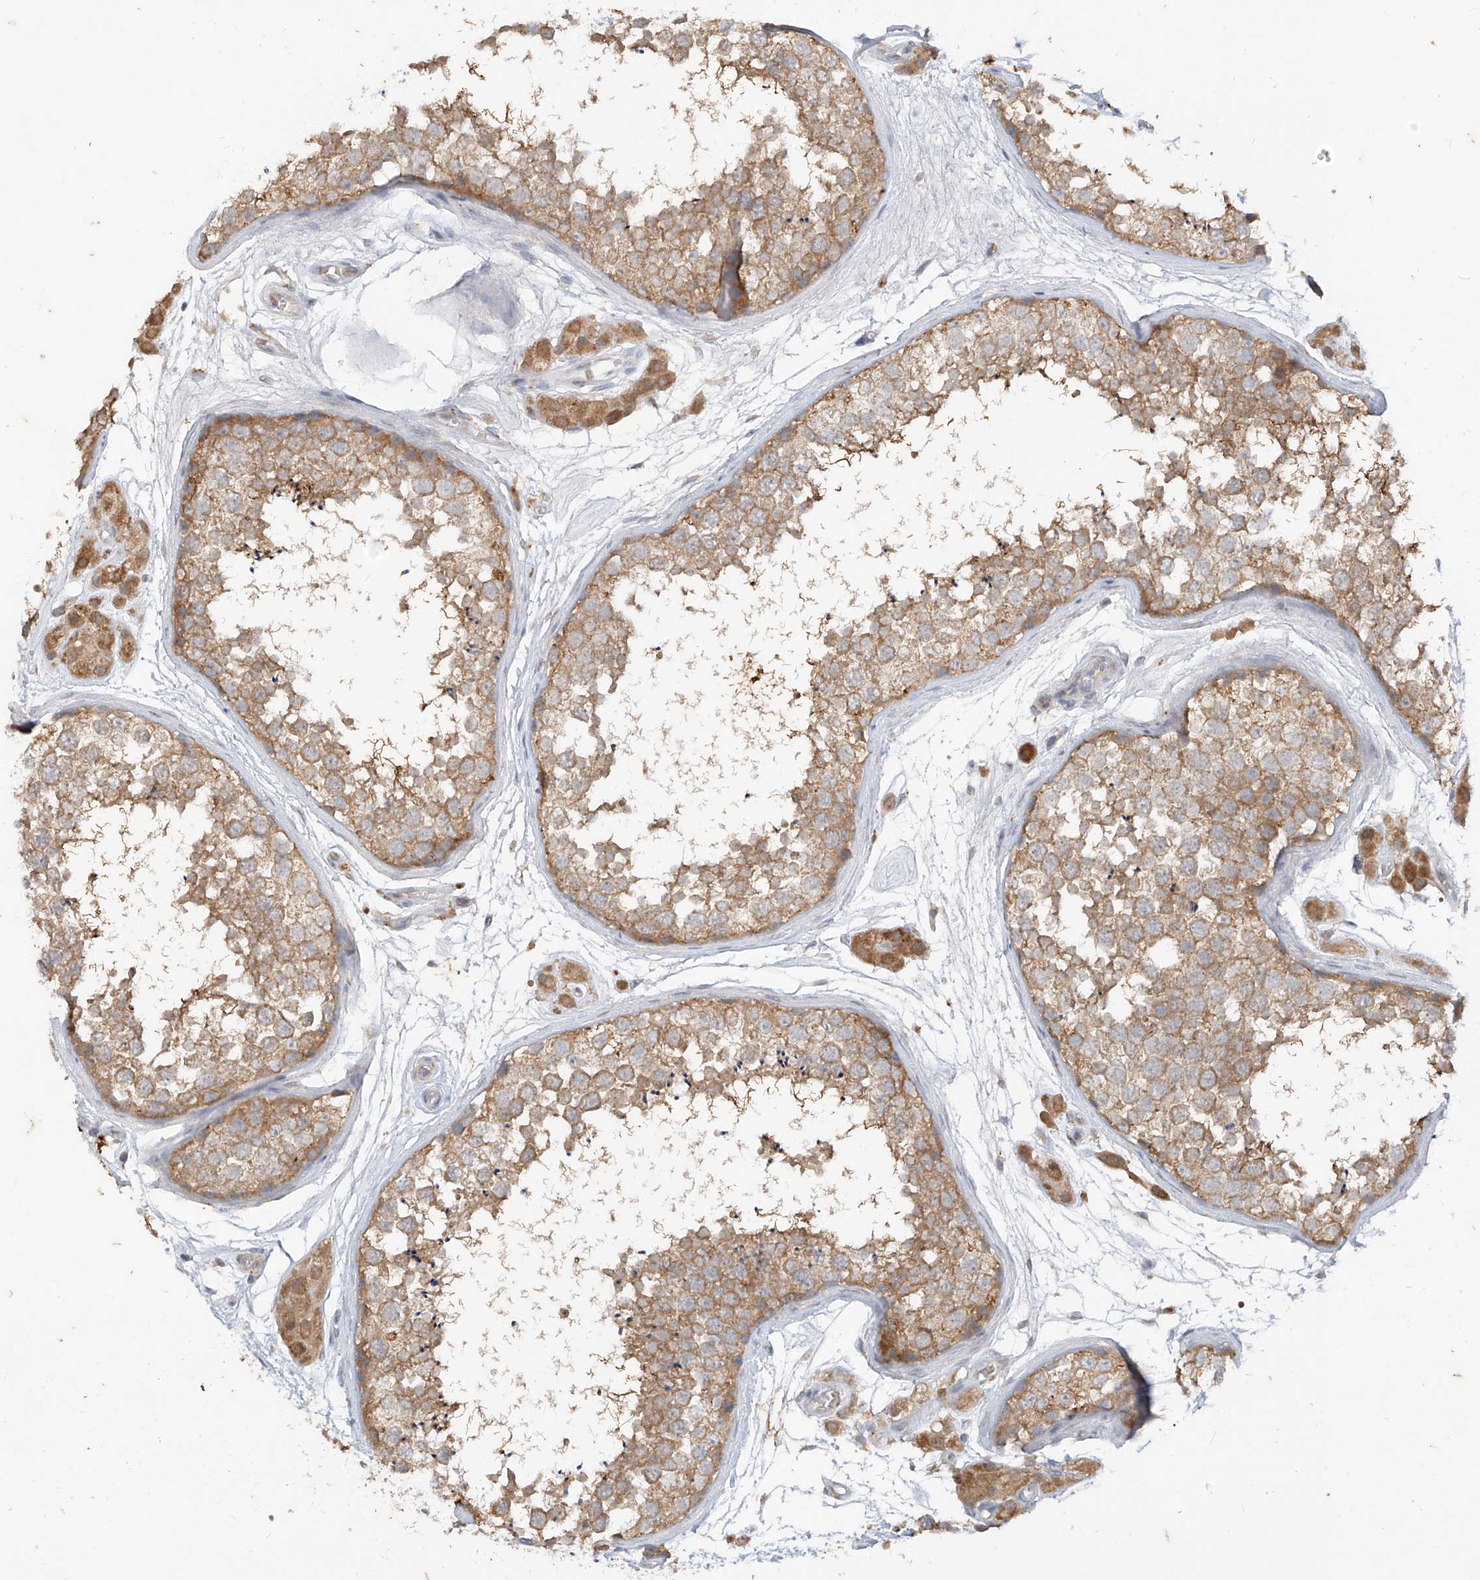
{"staining": {"intensity": "moderate", "quantity": ">75%", "location": "cytoplasmic/membranous"}, "tissue": "testis", "cell_type": "Cells in seminiferous ducts", "image_type": "normal", "snomed": [{"axis": "morphology", "description": "Normal tissue, NOS"}, {"axis": "topography", "description": "Testis"}], "caption": "Normal testis displays moderate cytoplasmic/membranous staining in approximately >75% of cells in seminiferous ducts, visualized by immunohistochemistry.", "gene": "MTUS2", "patient": {"sex": "male", "age": 56}}